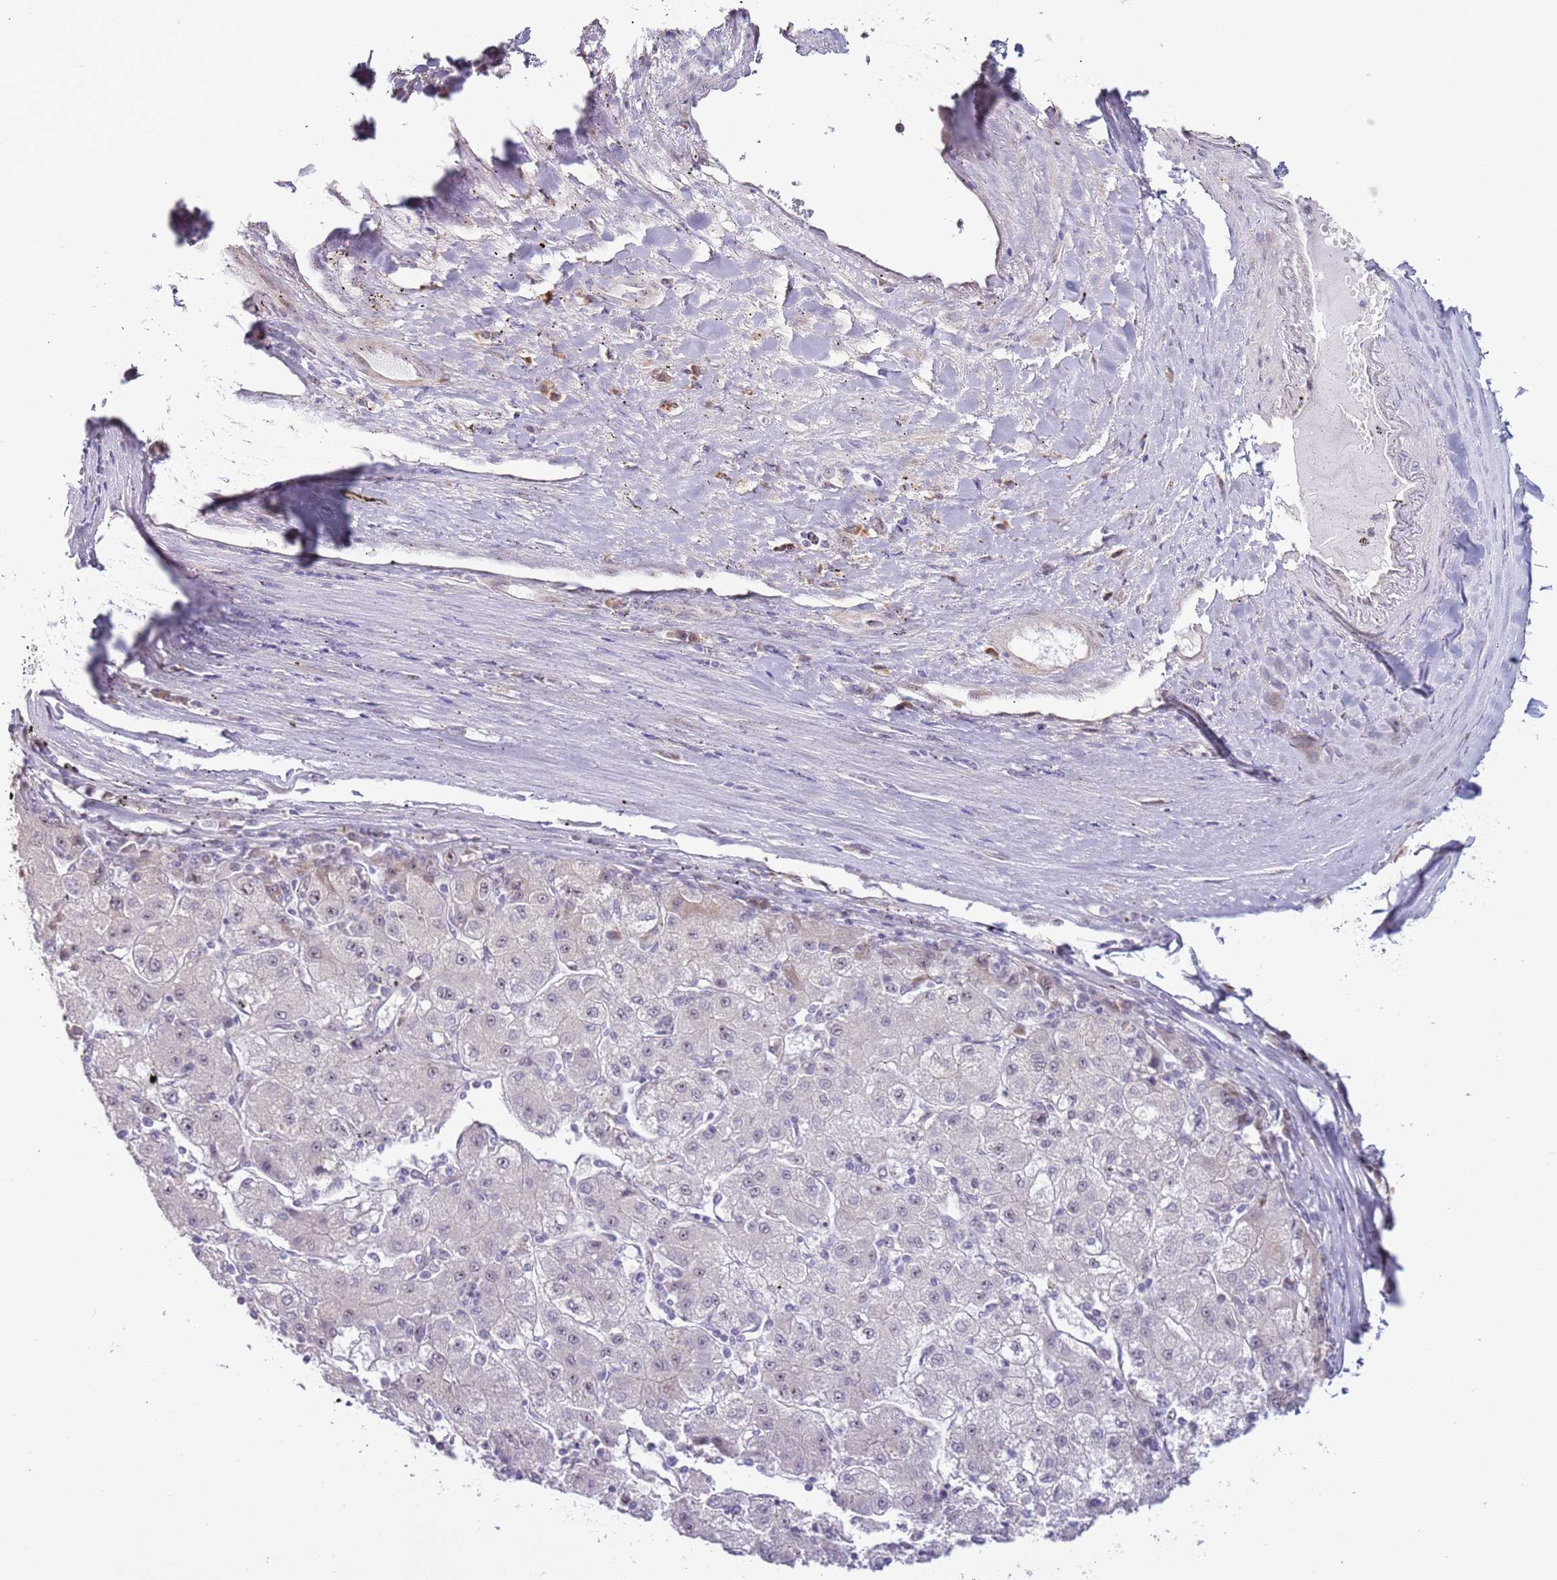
{"staining": {"intensity": "negative", "quantity": "none", "location": "none"}, "tissue": "liver cancer", "cell_type": "Tumor cells", "image_type": "cancer", "snomed": [{"axis": "morphology", "description": "Carcinoma, Hepatocellular, NOS"}, {"axis": "topography", "description": "Liver"}], "caption": "Immunohistochemistry (IHC) histopathology image of human liver cancer stained for a protein (brown), which displays no expression in tumor cells. The staining is performed using DAB brown chromogen with nuclei counter-stained in using hematoxylin.", "gene": "UCMA", "patient": {"sex": "male", "age": 72}}